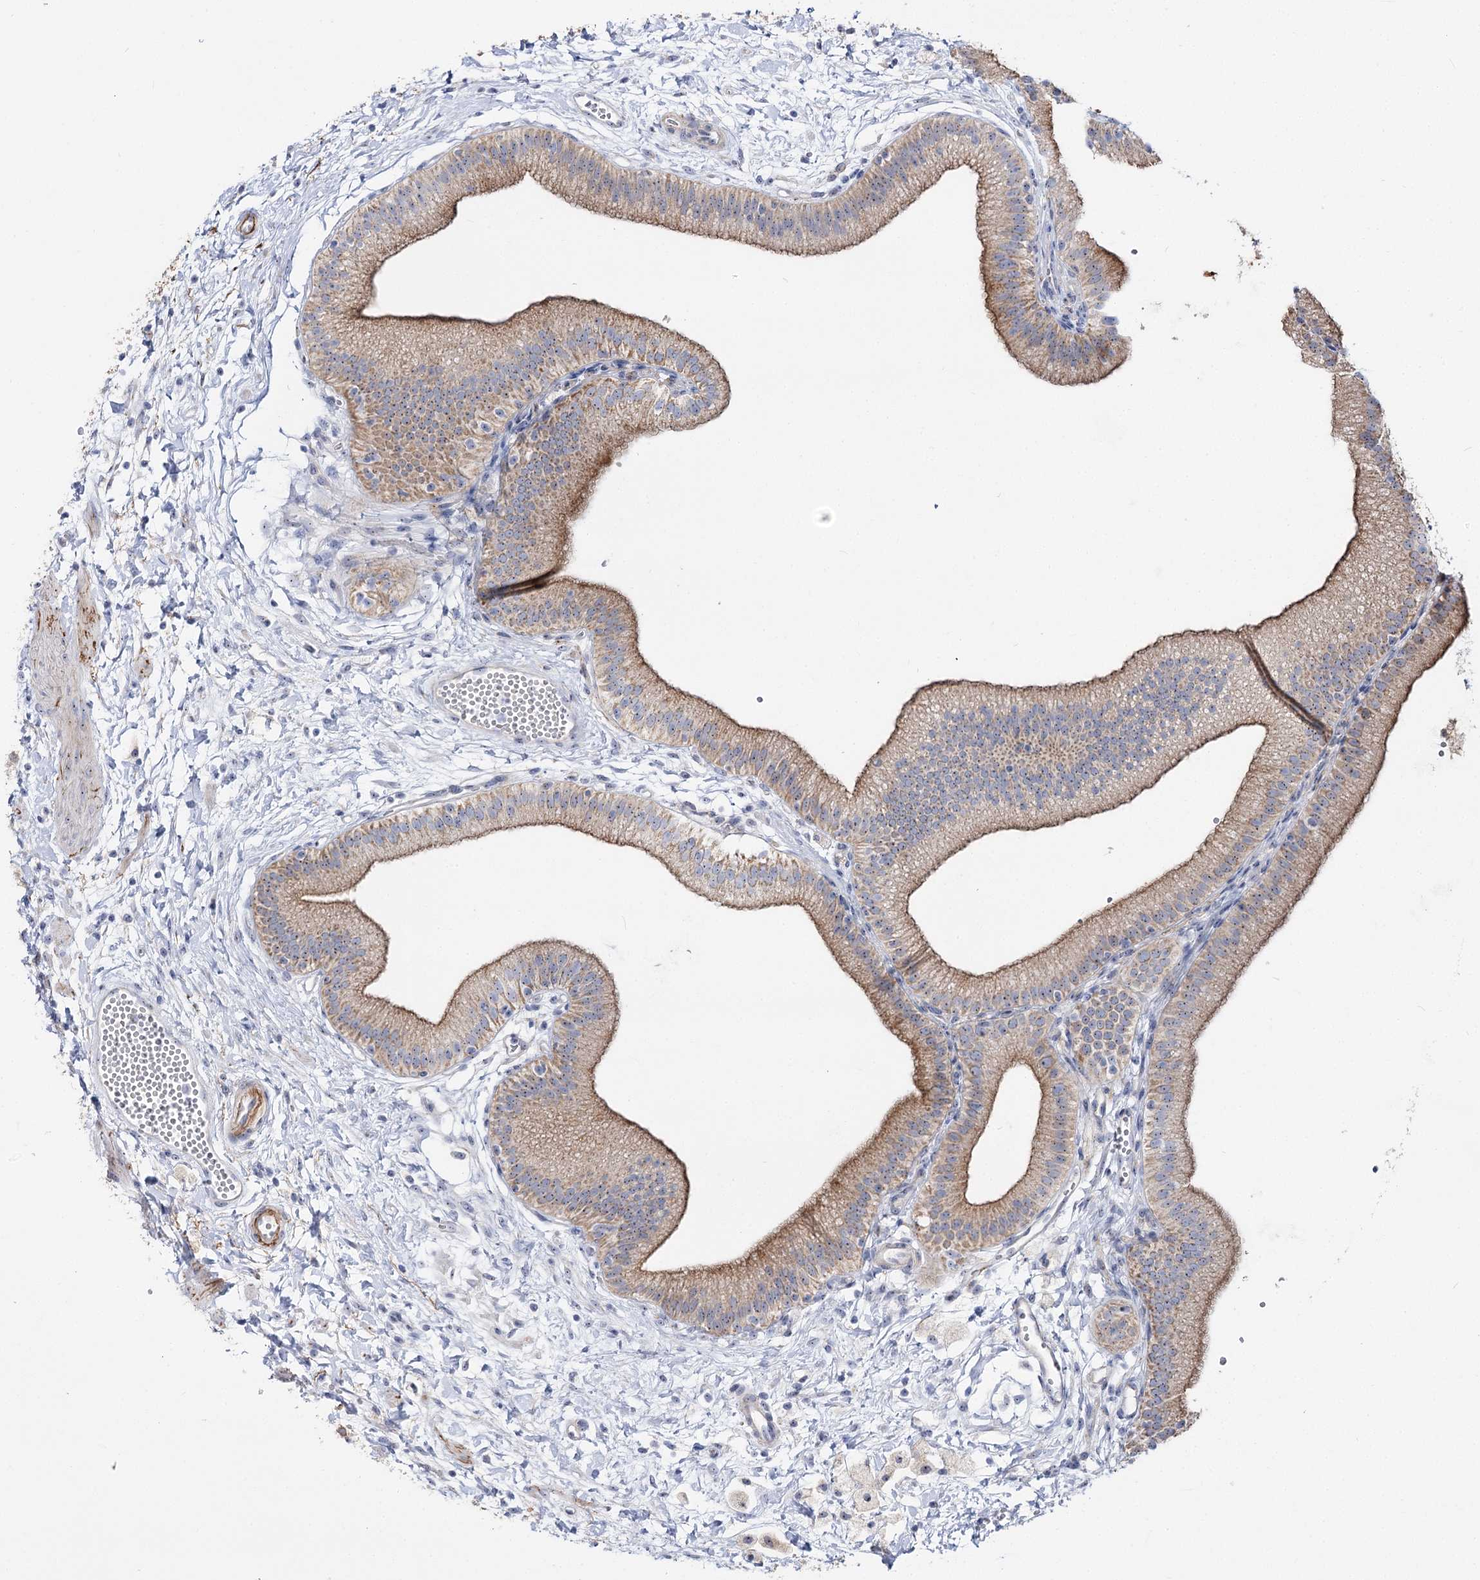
{"staining": {"intensity": "moderate", "quantity": ">75%", "location": "cytoplasmic/membranous,nuclear"}, "tissue": "gallbladder", "cell_type": "Glandular cells", "image_type": "normal", "snomed": [{"axis": "morphology", "description": "Normal tissue, NOS"}, {"axis": "topography", "description": "Gallbladder"}], "caption": "A medium amount of moderate cytoplasmic/membranous,nuclear expression is present in about >75% of glandular cells in normal gallbladder.", "gene": "SUOX", "patient": {"sex": "male", "age": 55}}